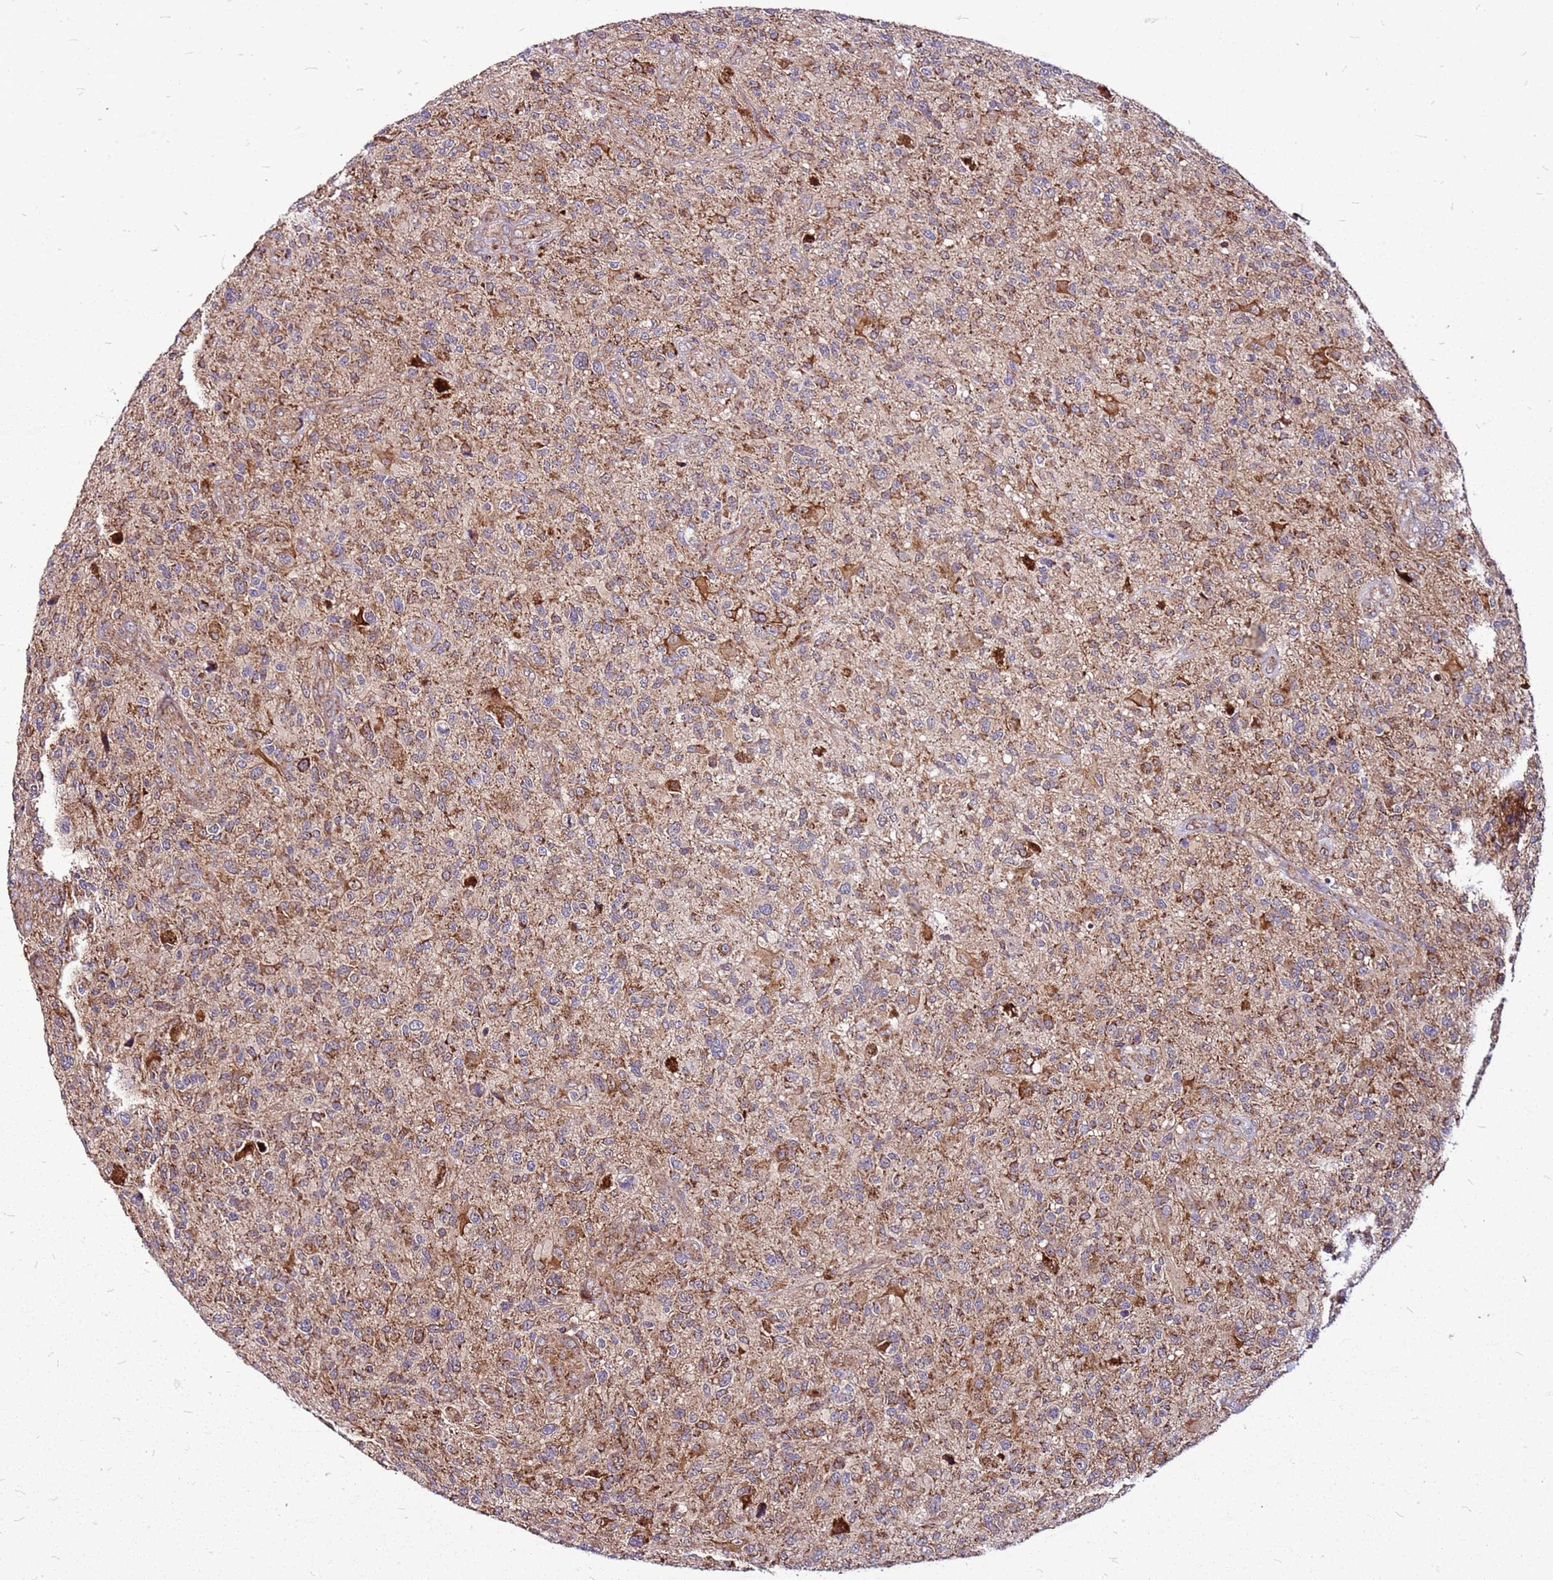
{"staining": {"intensity": "moderate", "quantity": "<25%", "location": "cytoplasmic/membranous"}, "tissue": "glioma", "cell_type": "Tumor cells", "image_type": "cancer", "snomed": [{"axis": "morphology", "description": "Glioma, malignant, High grade"}, {"axis": "topography", "description": "Brain"}], "caption": "Glioma tissue reveals moderate cytoplasmic/membranous positivity in approximately <25% of tumor cells", "gene": "OR51T1", "patient": {"sex": "male", "age": 47}}